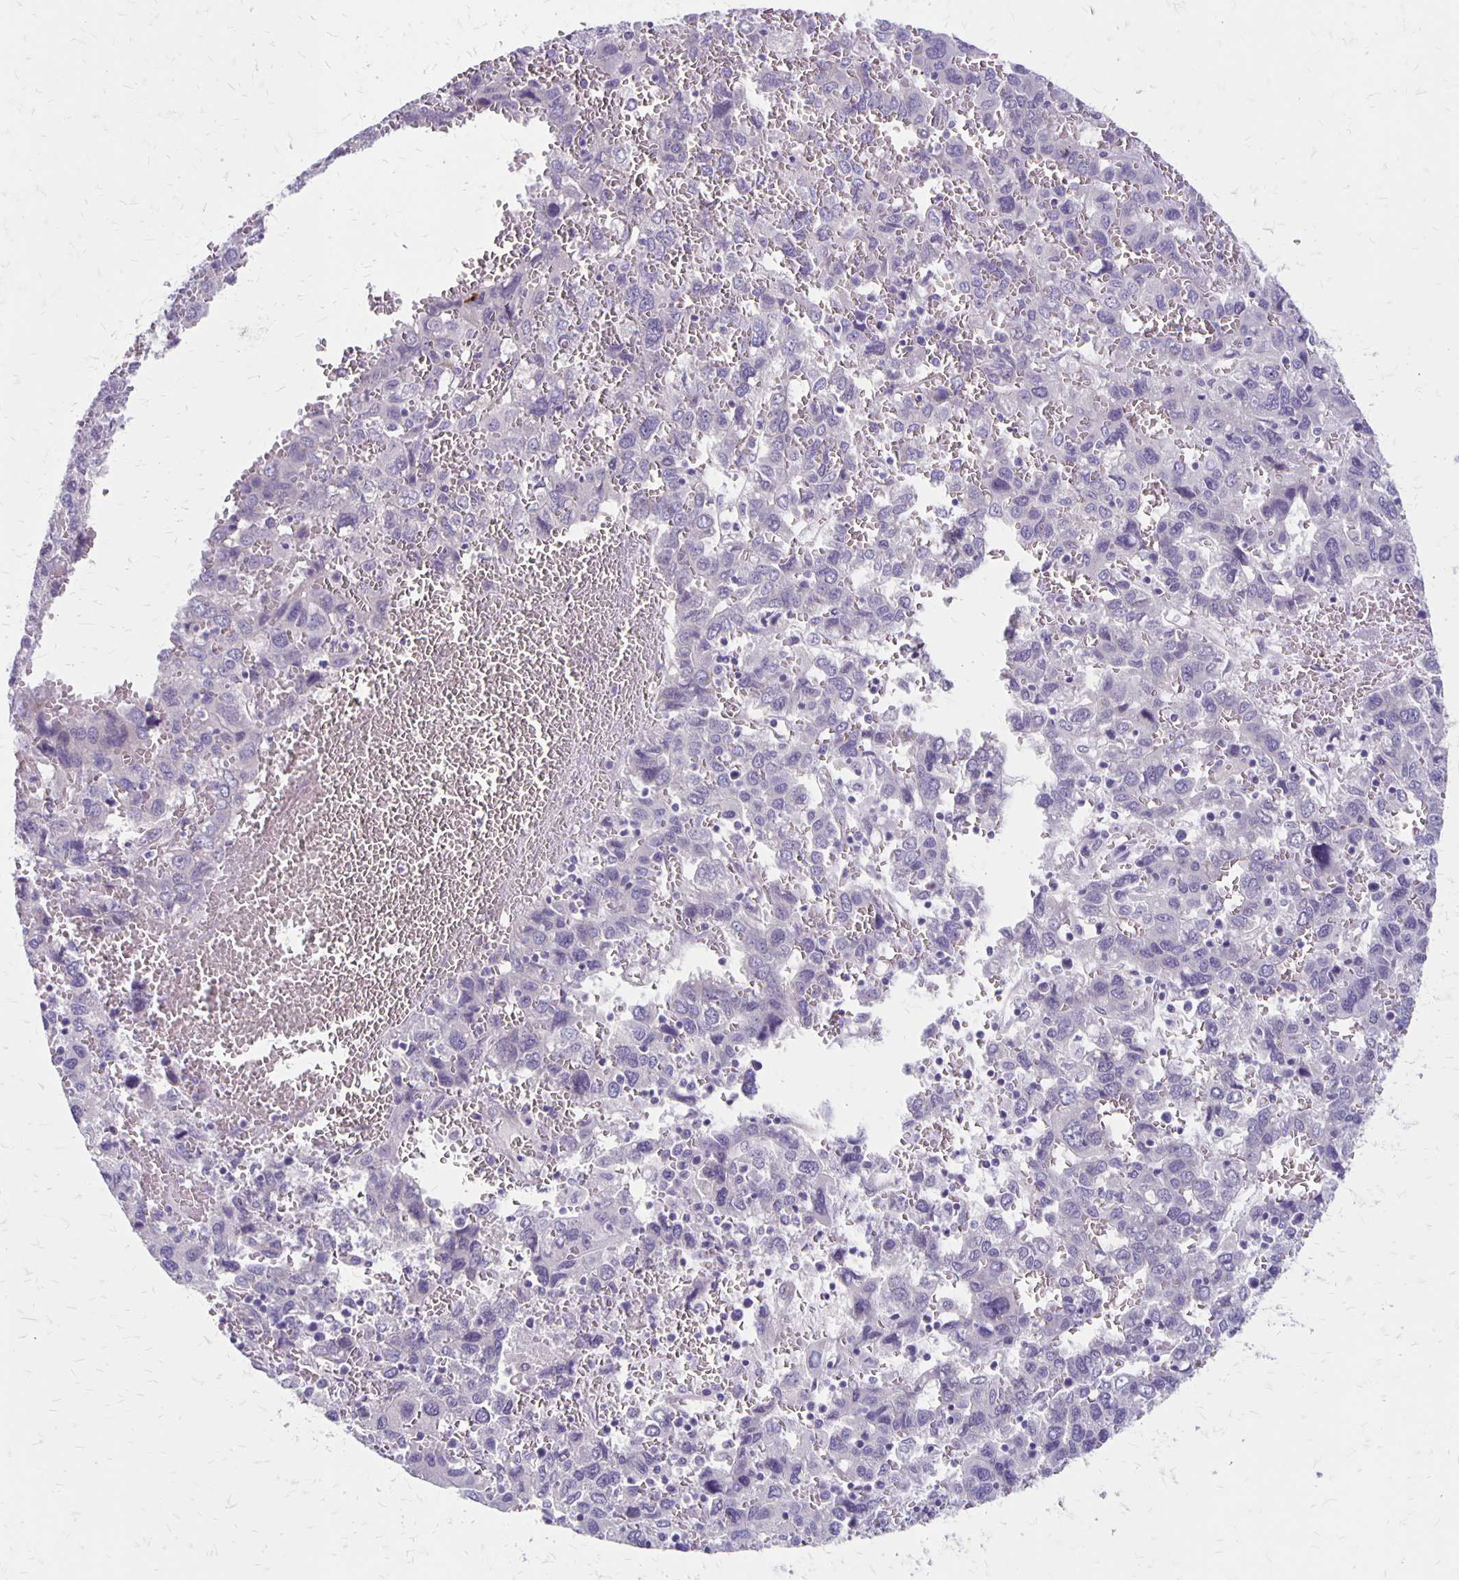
{"staining": {"intensity": "negative", "quantity": "none", "location": "none"}, "tissue": "liver cancer", "cell_type": "Tumor cells", "image_type": "cancer", "snomed": [{"axis": "morphology", "description": "Carcinoma, Hepatocellular, NOS"}, {"axis": "topography", "description": "Liver"}], "caption": "This photomicrograph is of liver cancer stained with immunohistochemistry (IHC) to label a protein in brown with the nuclei are counter-stained blue. There is no staining in tumor cells. (DAB (3,3'-diaminobenzidine) IHC, high magnification).", "gene": "HOMER1", "patient": {"sex": "male", "age": 69}}